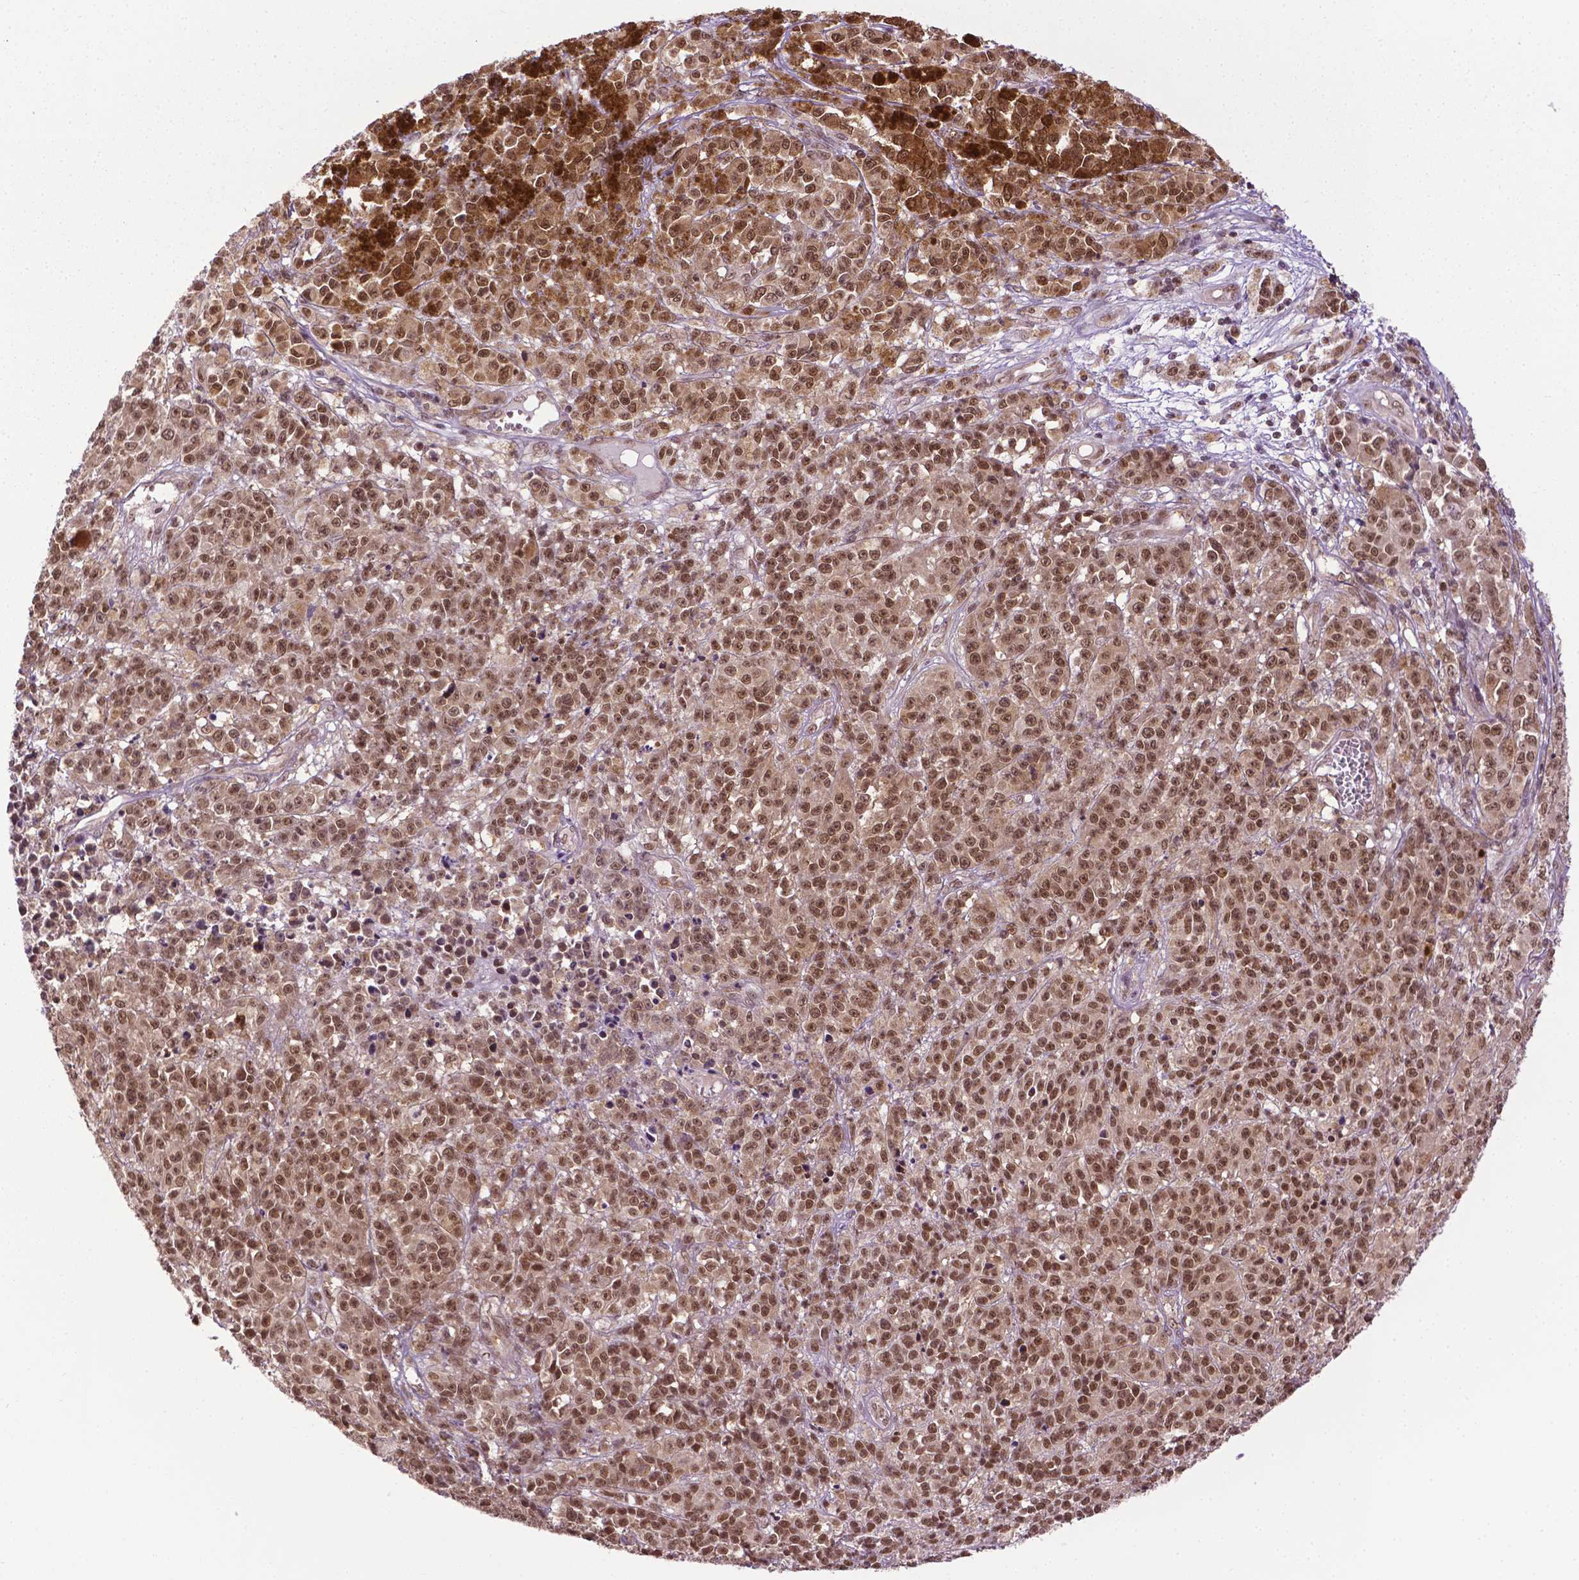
{"staining": {"intensity": "moderate", "quantity": ">75%", "location": "nuclear"}, "tissue": "melanoma", "cell_type": "Tumor cells", "image_type": "cancer", "snomed": [{"axis": "morphology", "description": "Malignant melanoma, NOS"}, {"axis": "topography", "description": "Skin"}], "caption": "This is an image of immunohistochemistry (IHC) staining of melanoma, which shows moderate expression in the nuclear of tumor cells.", "gene": "UBQLN4", "patient": {"sex": "female", "age": 58}}